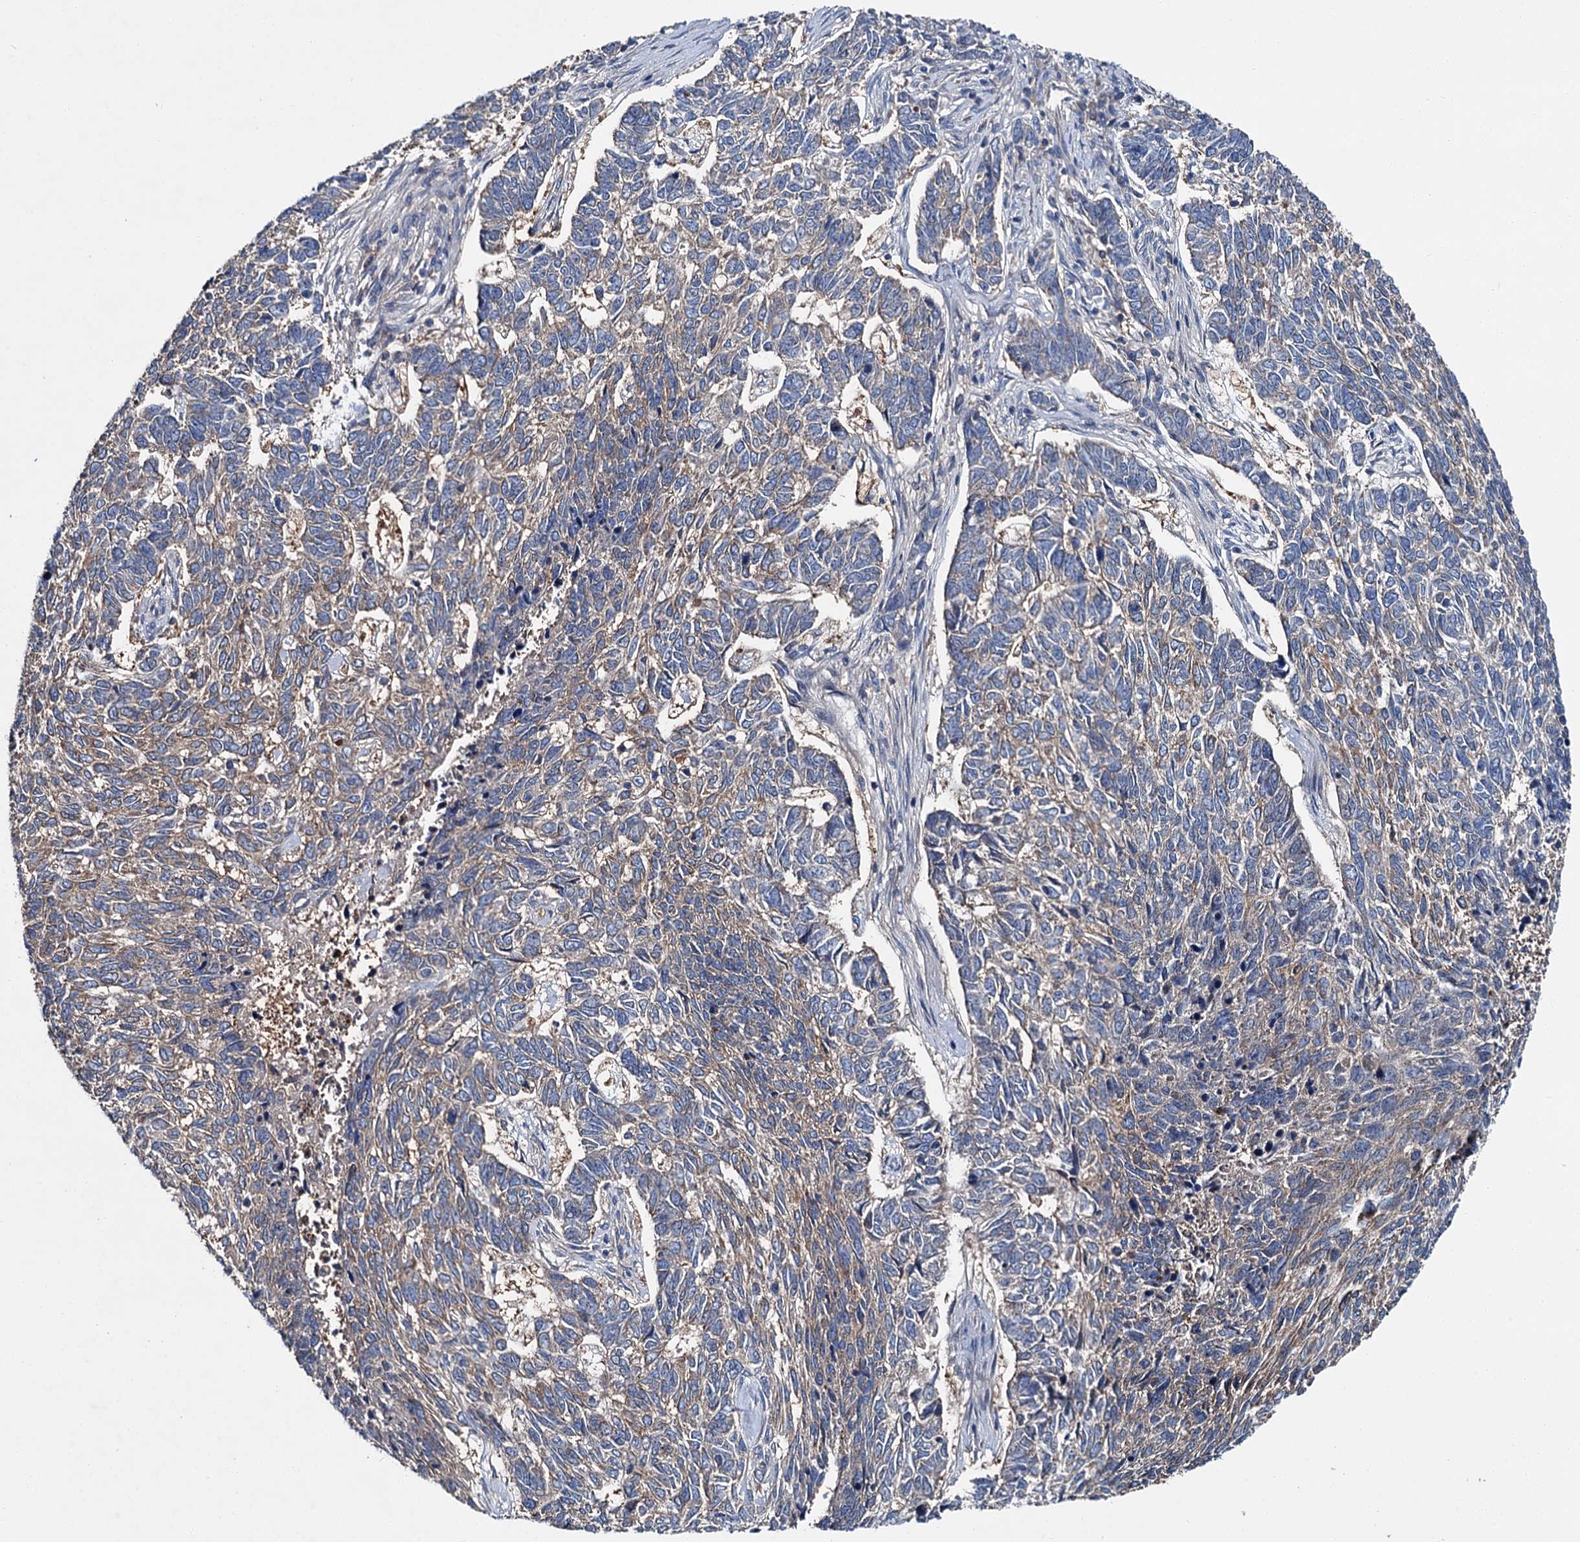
{"staining": {"intensity": "weak", "quantity": "25%-75%", "location": "cytoplasmic/membranous"}, "tissue": "skin cancer", "cell_type": "Tumor cells", "image_type": "cancer", "snomed": [{"axis": "morphology", "description": "Basal cell carcinoma"}, {"axis": "topography", "description": "Skin"}], "caption": "The image exhibits staining of basal cell carcinoma (skin), revealing weak cytoplasmic/membranous protein expression (brown color) within tumor cells. (DAB IHC, brown staining for protein, blue staining for nuclei).", "gene": "SLC22A25", "patient": {"sex": "female", "age": 65}}